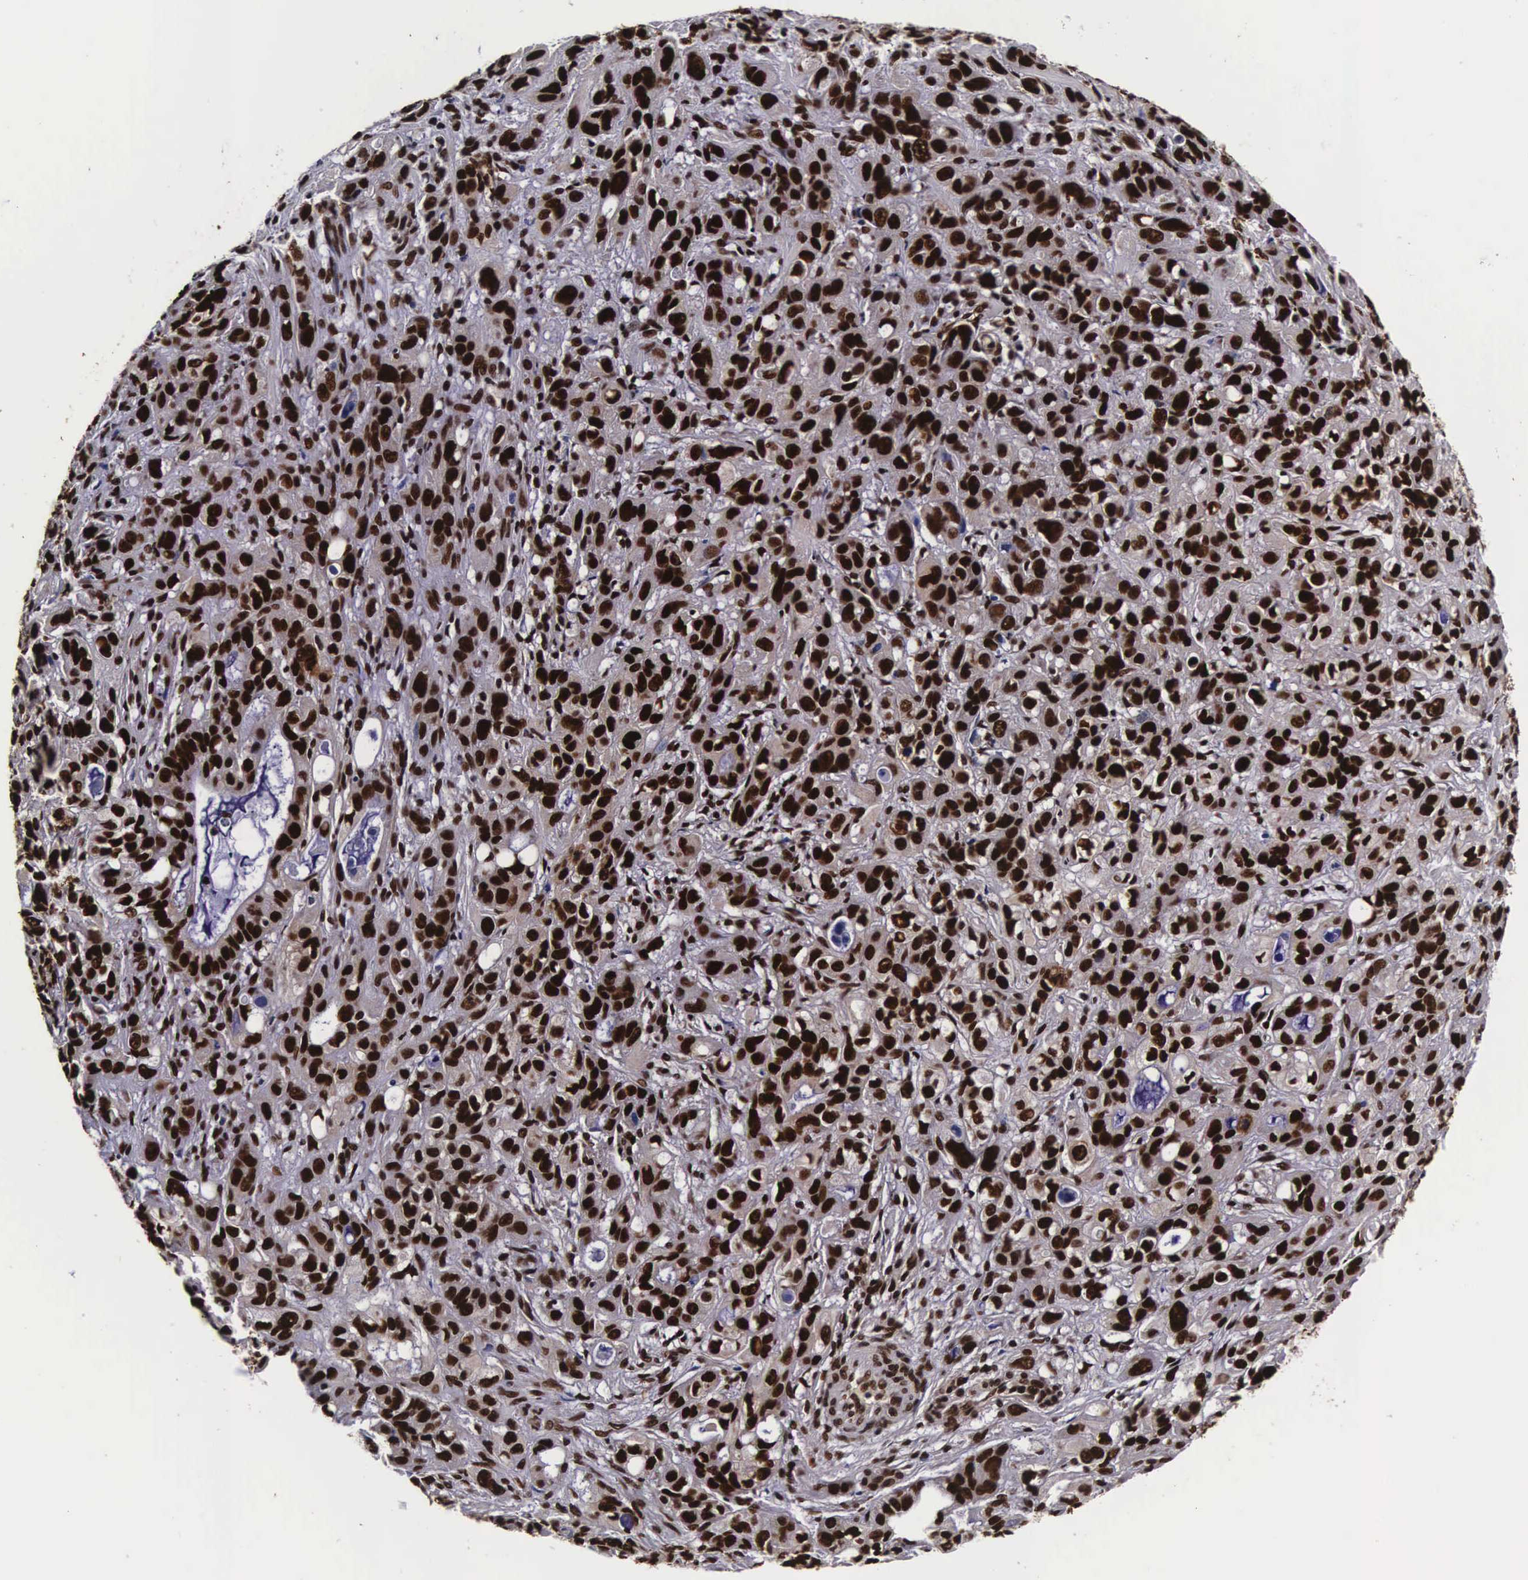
{"staining": {"intensity": "strong", "quantity": ">75%", "location": "cytoplasmic/membranous,nuclear"}, "tissue": "stomach cancer", "cell_type": "Tumor cells", "image_type": "cancer", "snomed": [{"axis": "morphology", "description": "Adenocarcinoma, NOS"}, {"axis": "topography", "description": "Stomach, upper"}], "caption": "Human stomach cancer (adenocarcinoma) stained with a protein marker reveals strong staining in tumor cells.", "gene": "PABPN1", "patient": {"sex": "male", "age": 47}}